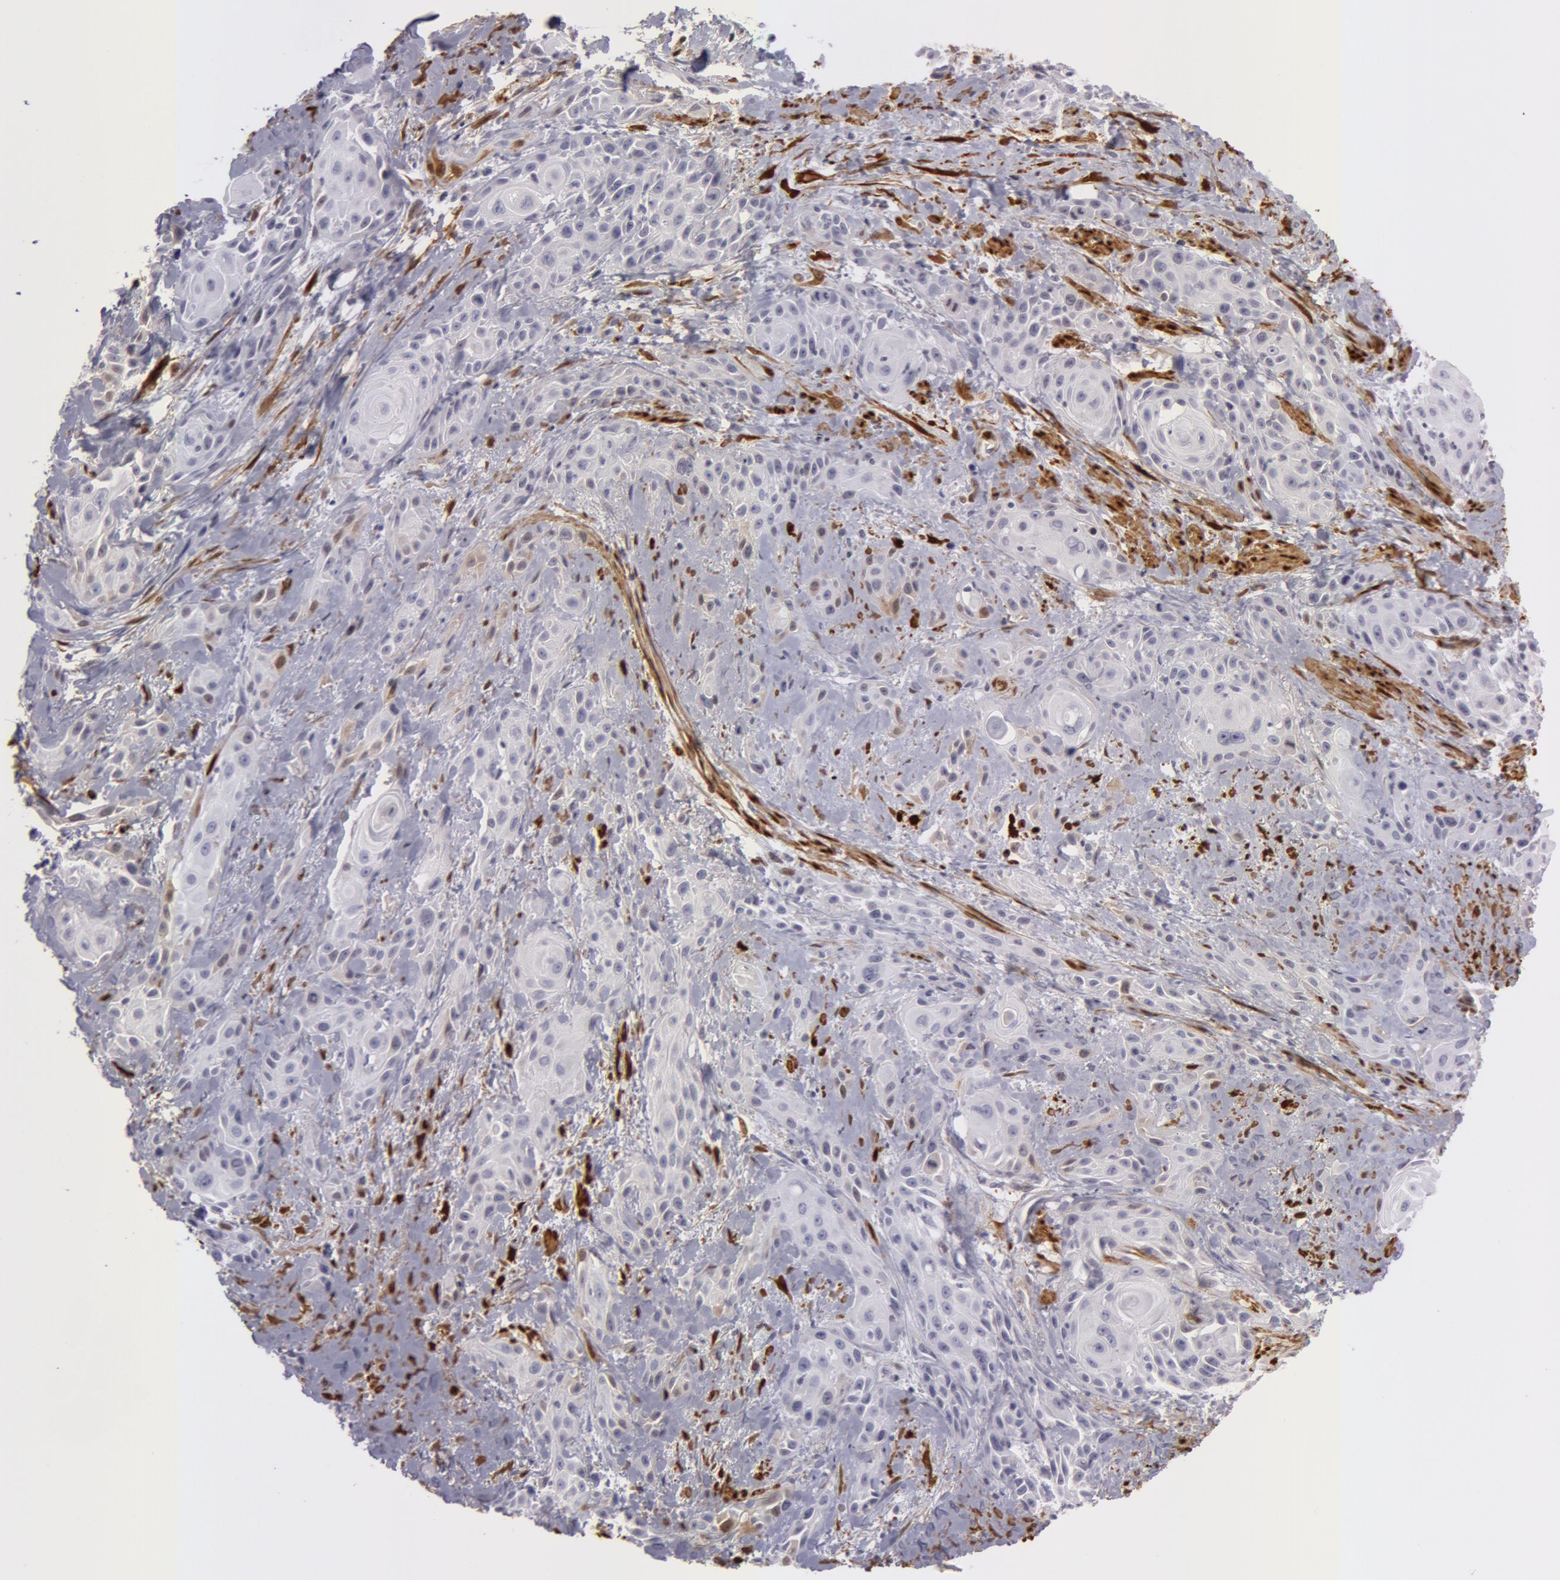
{"staining": {"intensity": "negative", "quantity": "none", "location": "none"}, "tissue": "skin cancer", "cell_type": "Tumor cells", "image_type": "cancer", "snomed": [{"axis": "morphology", "description": "Squamous cell carcinoma, NOS"}, {"axis": "topography", "description": "Skin"}, {"axis": "topography", "description": "Anal"}], "caption": "A photomicrograph of squamous cell carcinoma (skin) stained for a protein reveals no brown staining in tumor cells. (DAB immunohistochemistry (IHC) visualized using brightfield microscopy, high magnification).", "gene": "TAGLN", "patient": {"sex": "male", "age": 64}}